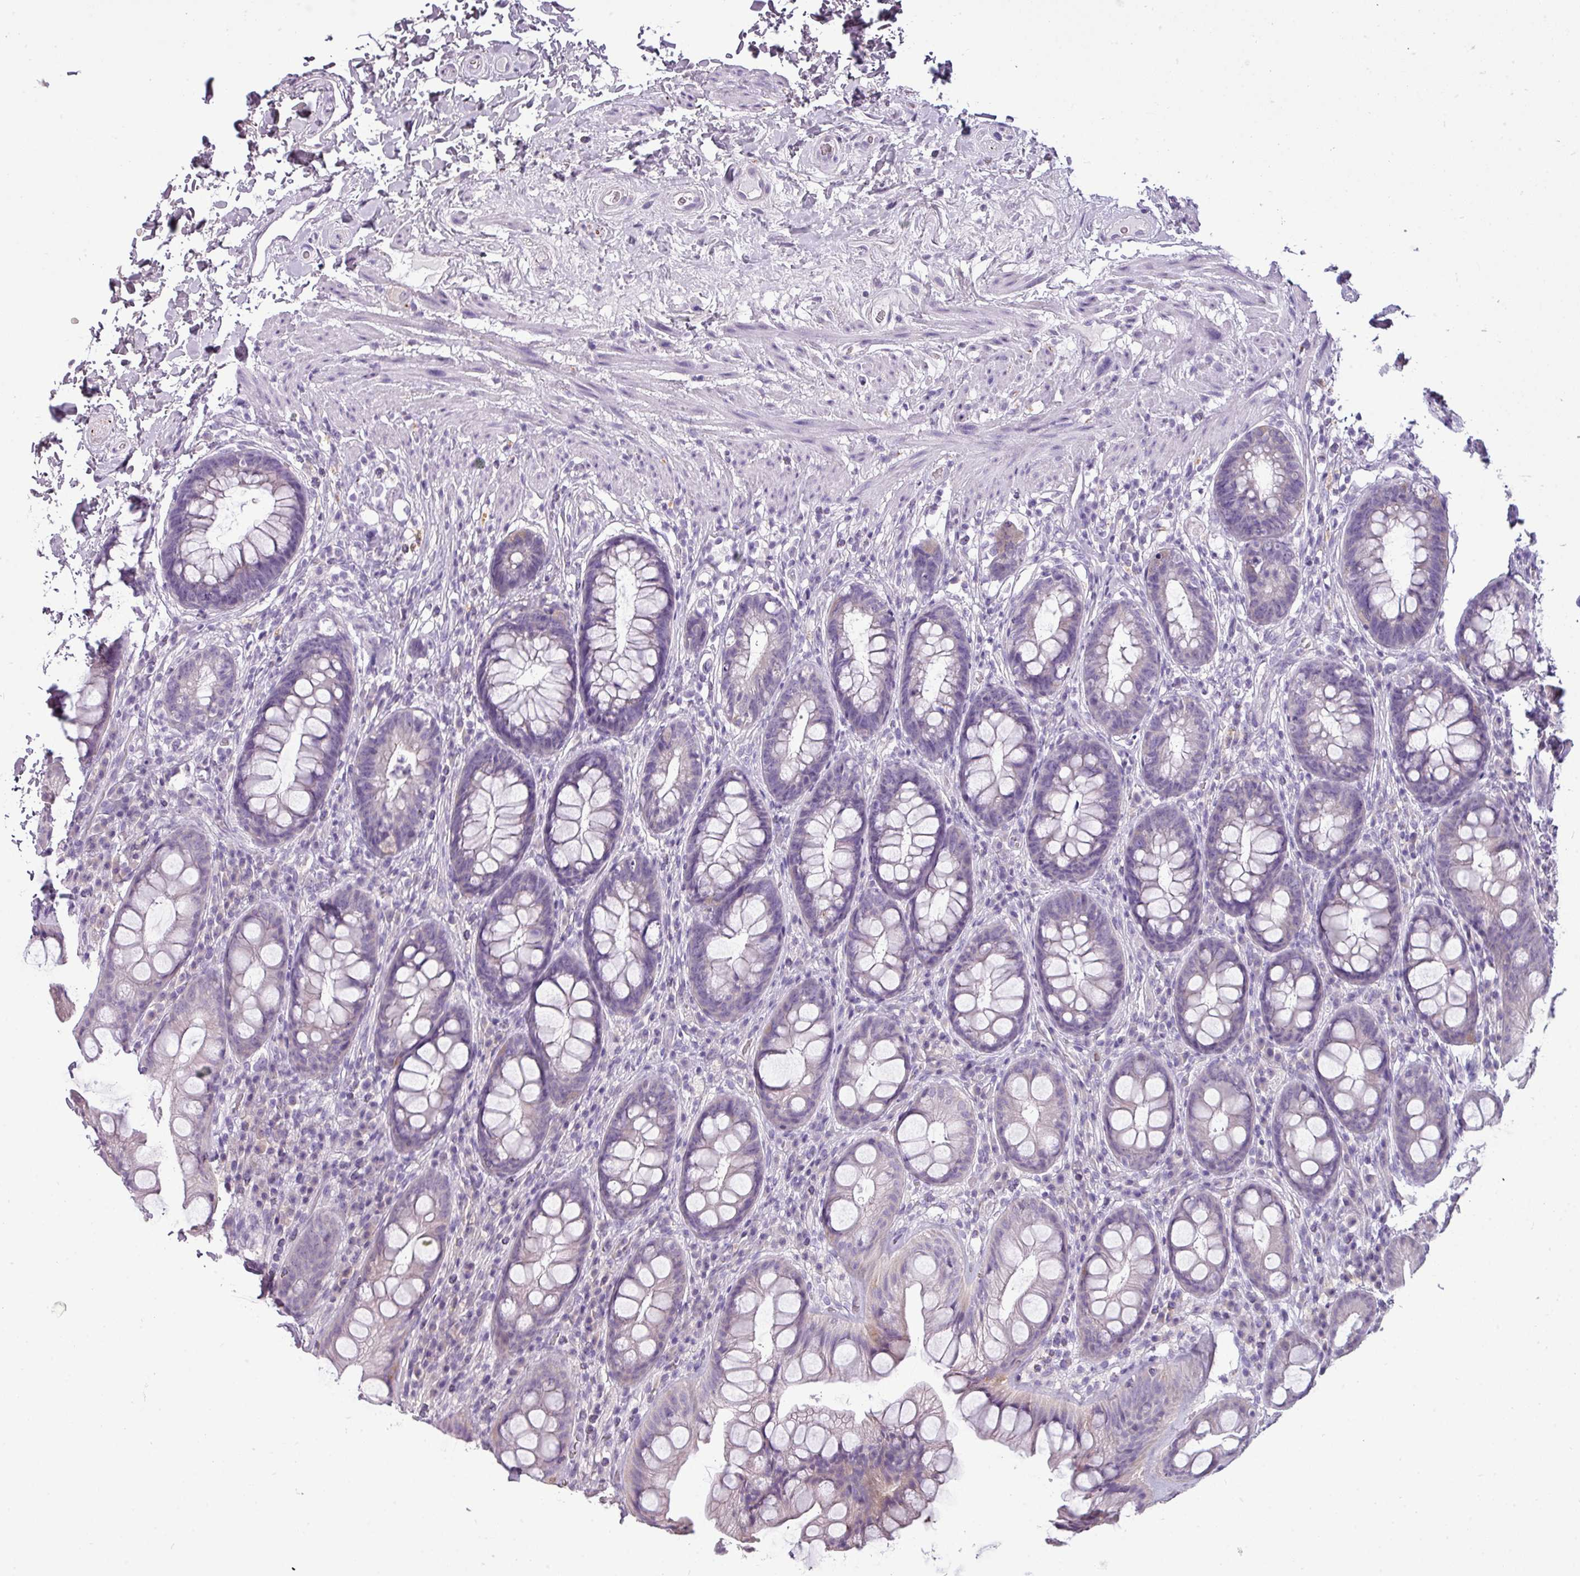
{"staining": {"intensity": "negative", "quantity": "none", "location": "none"}, "tissue": "rectum", "cell_type": "Glandular cells", "image_type": "normal", "snomed": [{"axis": "morphology", "description": "Normal tissue, NOS"}, {"axis": "topography", "description": "Rectum"}], "caption": "A high-resolution image shows immunohistochemistry staining of benign rectum, which displays no significant positivity in glandular cells.", "gene": "DNAAF9", "patient": {"sex": "male", "age": 74}}